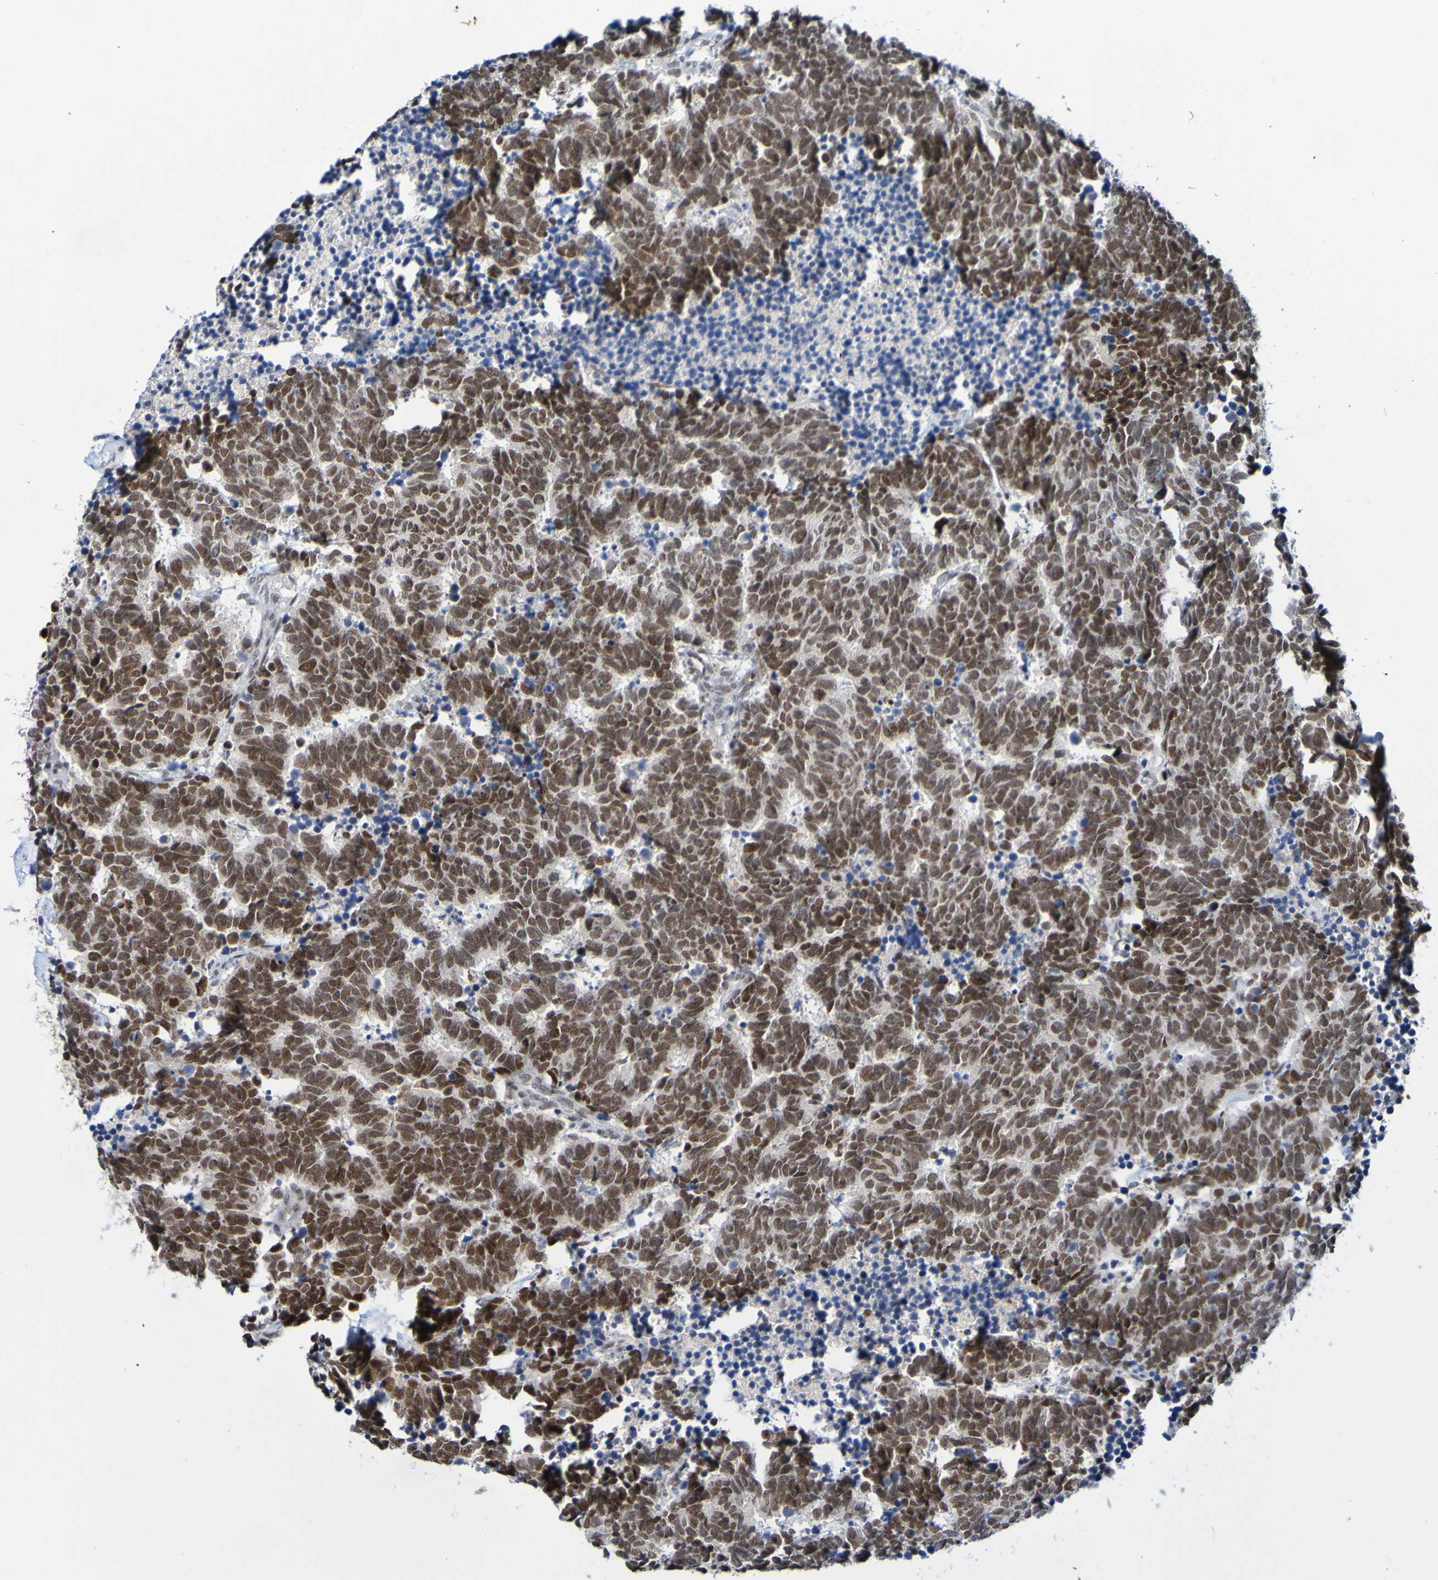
{"staining": {"intensity": "strong", "quantity": ">75%", "location": "nuclear"}, "tissue": "carcinoid", "cell_type": "Tumor cells", "image_type": "cancer", "snomed": [{"axis": "morphology", "description": "Carcinoma, NOS"}, {"axis": "morphology", "description": "Carcinoid, malignant, NOS"}, {"axis": "topography", "description": "Urinary bladder"}], "caption": "Strong nuclear staining is identified in about >75% of tumor cells in malignant carcinoid.", "gene": "PCGF1", "patient": {"sex": "male", "age": 57}}